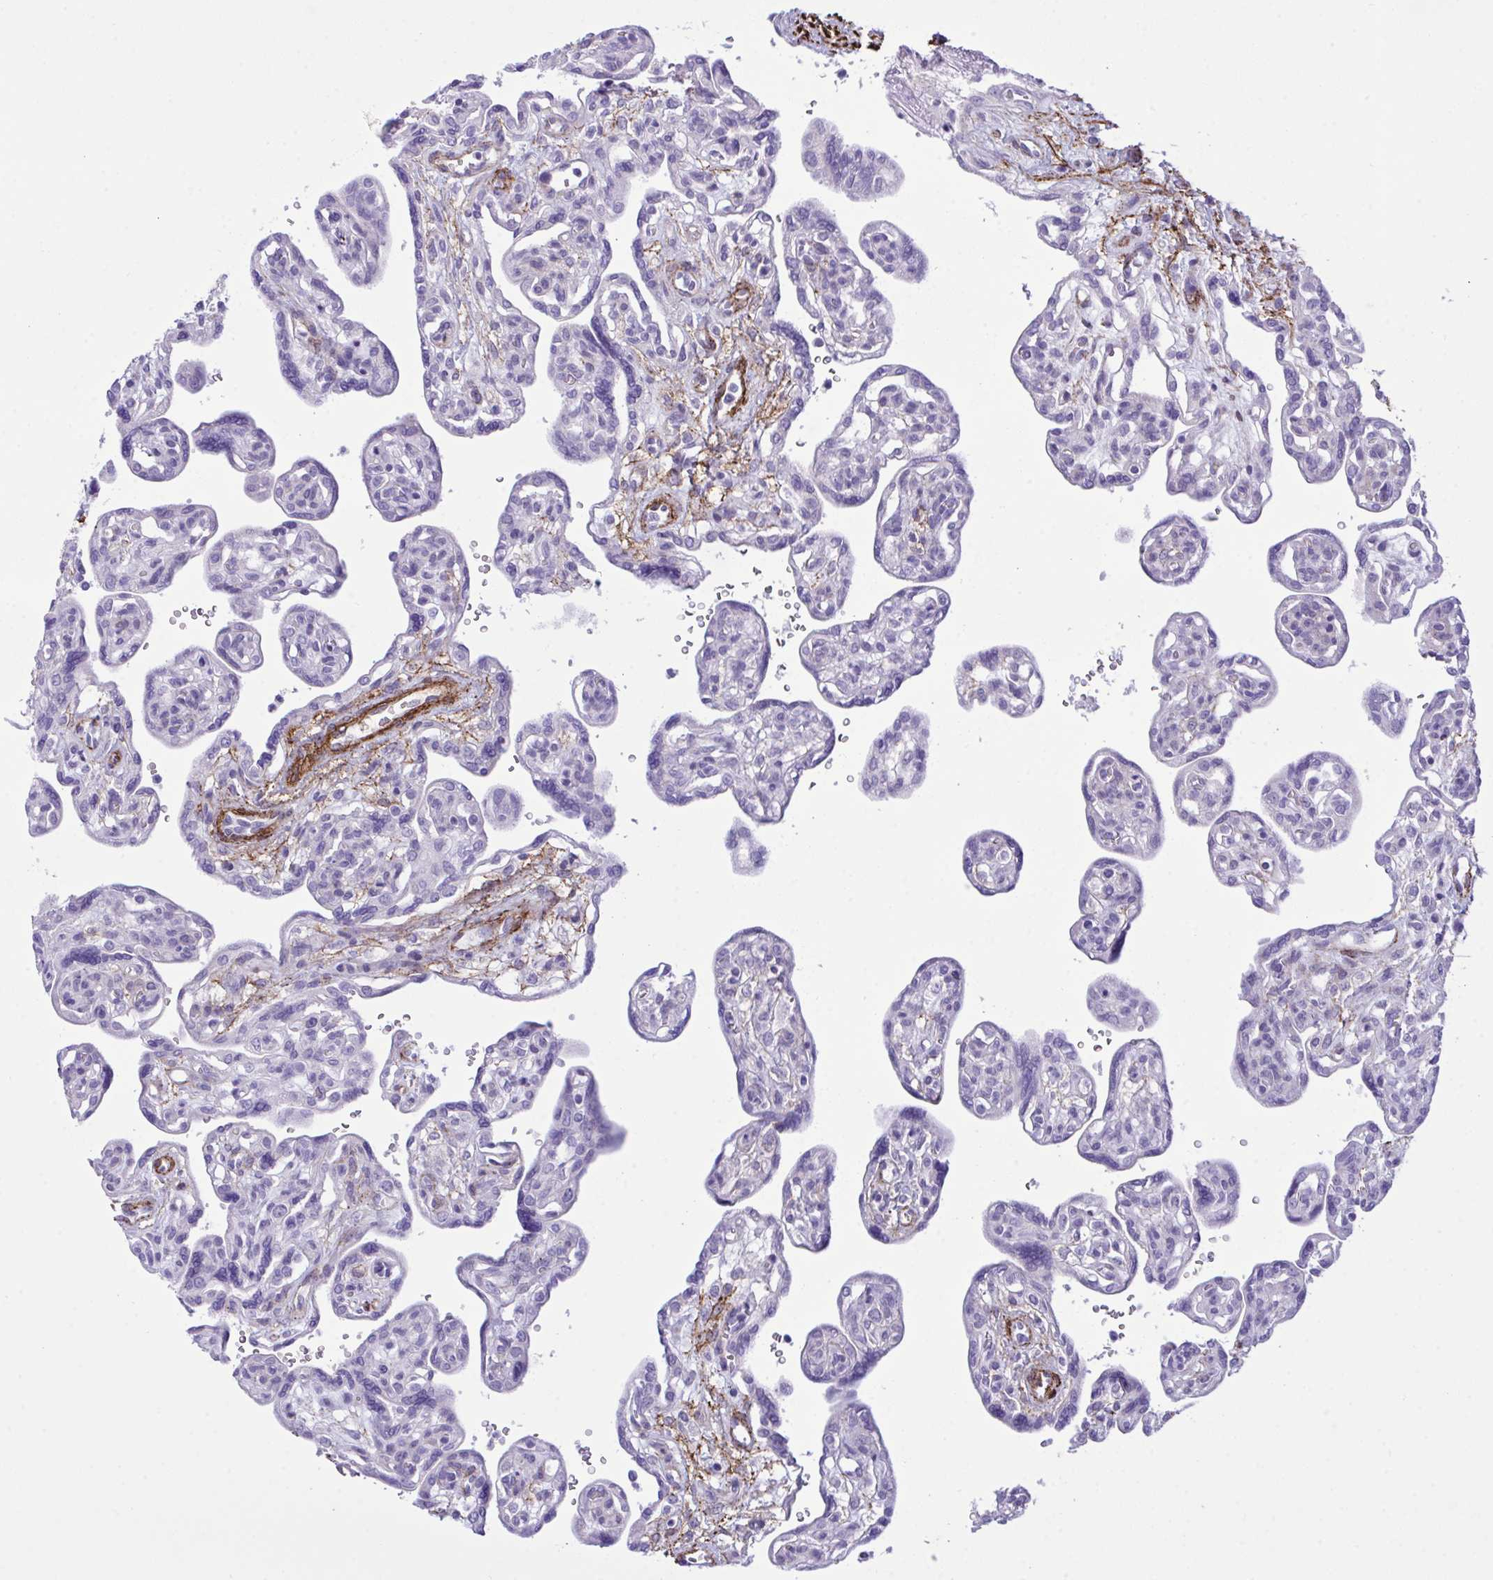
{"staining": {"intensity": "negative", "quantity": "none", "location": "none"}, "tissue": "placenta", "cell_type": "Decidual cells", "image_type": "normal", "snomed": [{"axis": "morphology", "description": "Normal tissue, NOS"}, {"axis": "topography", "description": "Placenta"}], "caption": "IHC image of normal human placenta stained for a protein (brown), which shows no positivity in decidual cells. Brightfield microscopy of immunohistochemistry (IHC) stained with DAB (brown) and hematoxylin (blue), captured at high magnification.", "gene": "SYNPO2L", "patient": {"sex": "female", "age": 39}}